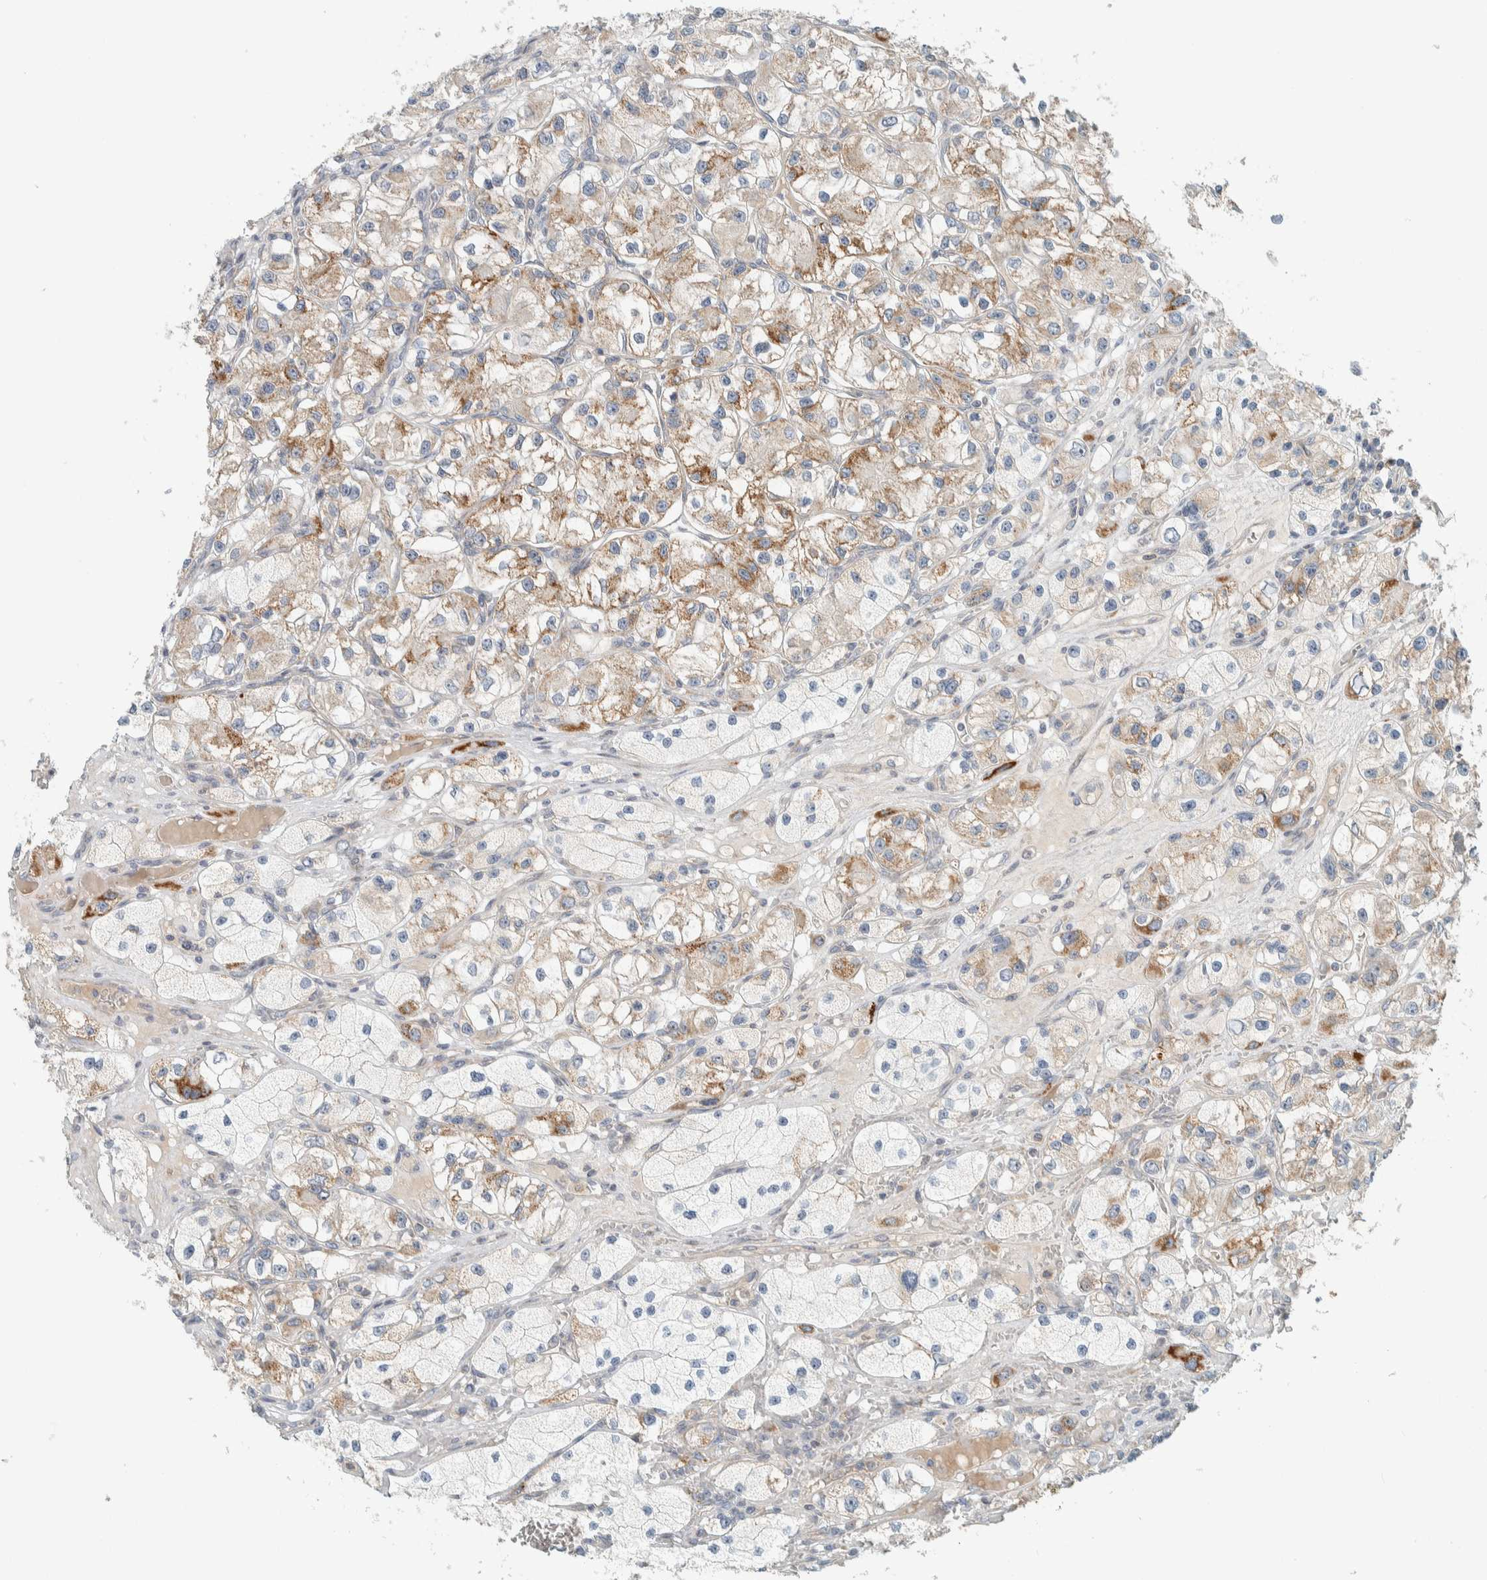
{"staining": {"intensity": "moderate", "quantity": ">75%", "location": "cytoplasmic/membranous"}, "tissue": "renal cancer", "cell_type": "Tumor cells", "image_type": "cancer", "snomed": [{"axis": "morphology", "description": "Adenocarcinoma, NOS"}, {"axis": "topography", "description": "Kidney"}], "caption": "Immunohistochemical staining of renal cancer reveals medium levels of moderate cytoplasmic/membranous protein positivity in approximately >75% of tumor cells.", "gene": "SLFN12L", "patient": {"sex": "female", "age": 57}}